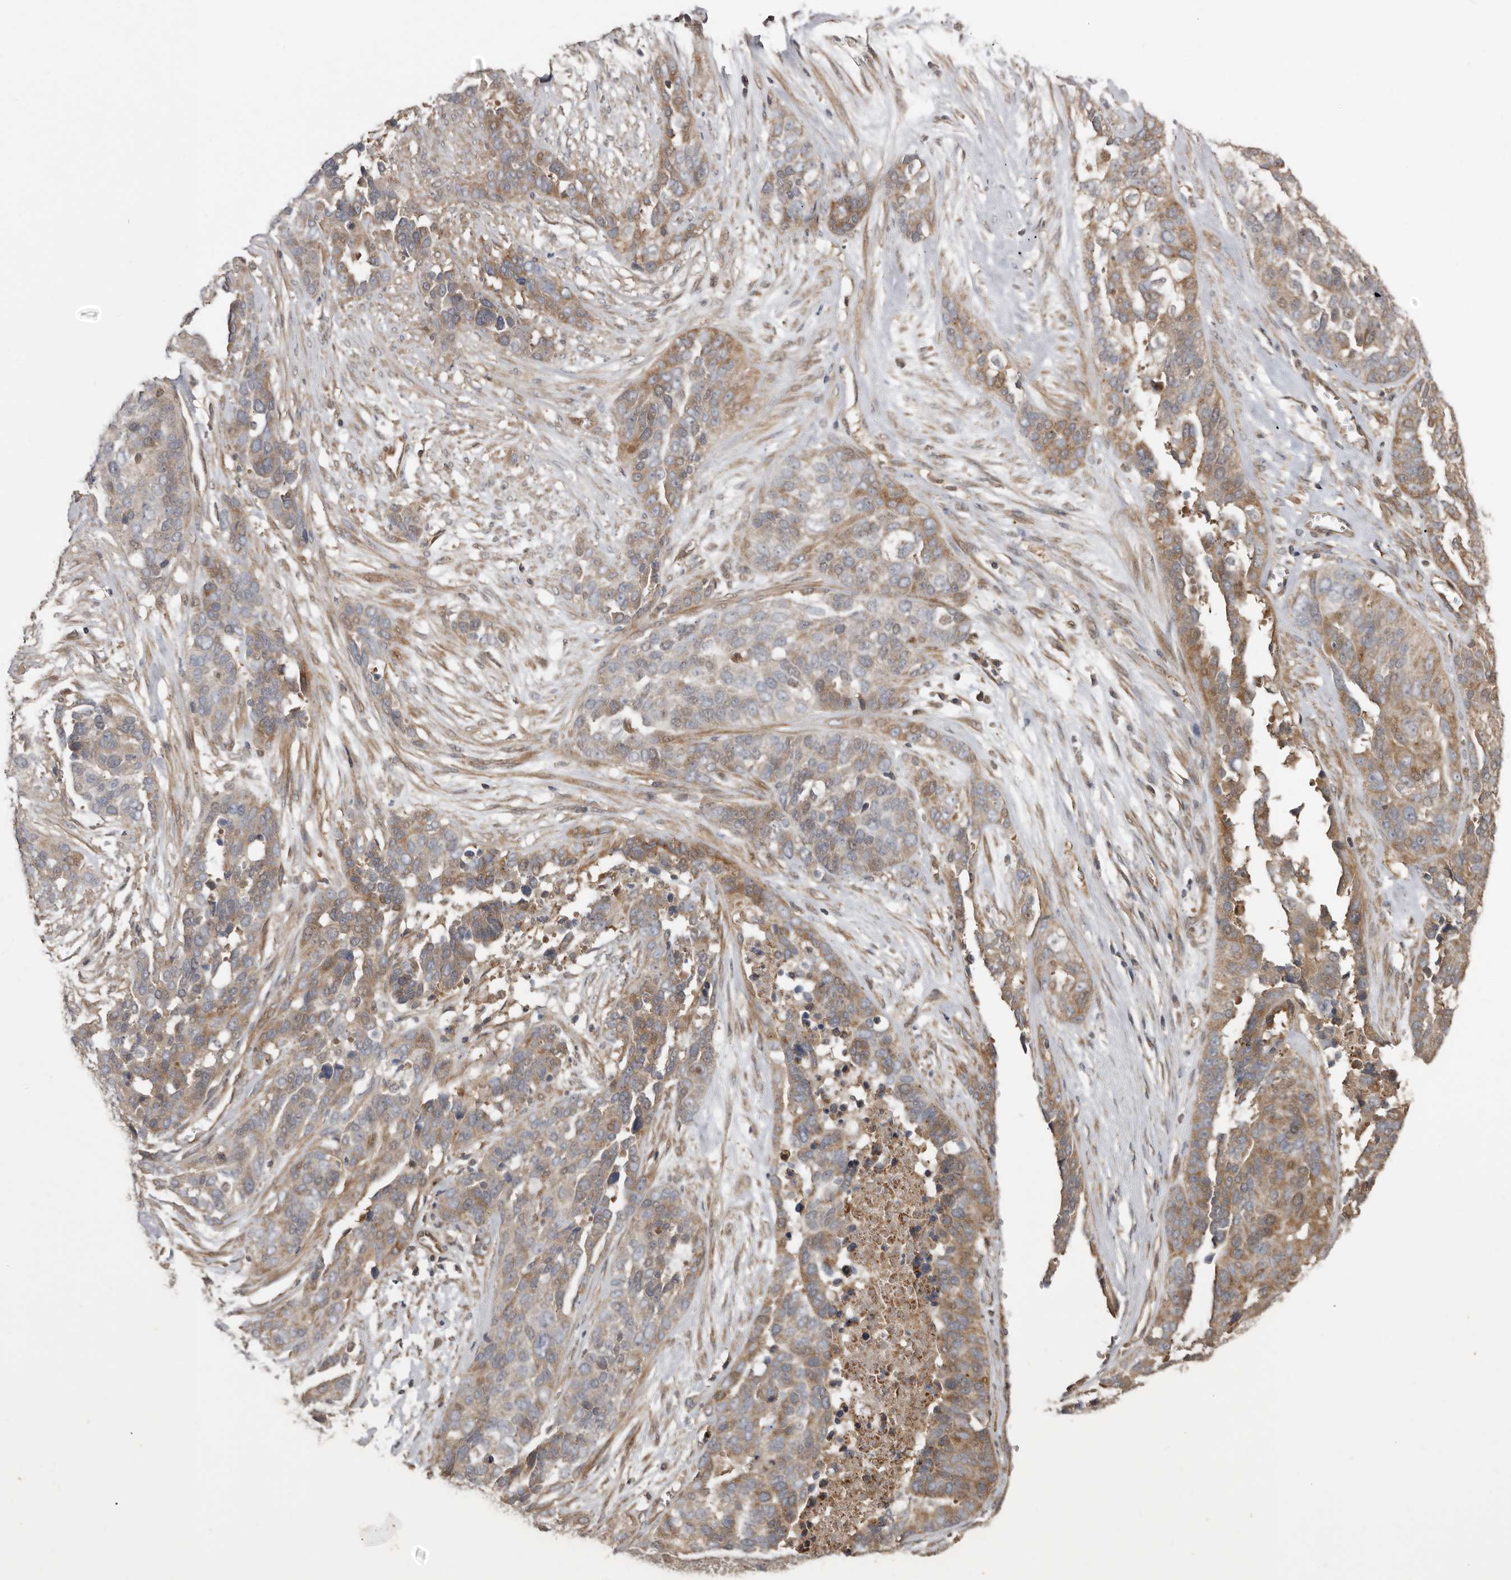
{"staining": {"intensity": "moderate", "quantity": "25%-75%", "location": "cytoplasmic/membranous"}, "tissue": "ovarian cancer", "cell_type": "Tumor cells", "image_type": "cancer", "snomed": [{"axis": "morphology", "description": "Cystadenocarcinoma, serous, NOS"}, {"axis": "topography", "description": "Ovary"}], "caption": "A histopathology image of human serous cystadenocarcinoma (ovarian) stained for a protein displays moderate cytoplasmic/membranous brown staining in tumor cells. Nuclei are stained in blue.", "gene": "EXOC3L1", "patient": {"sex": "female", "age": 44}}